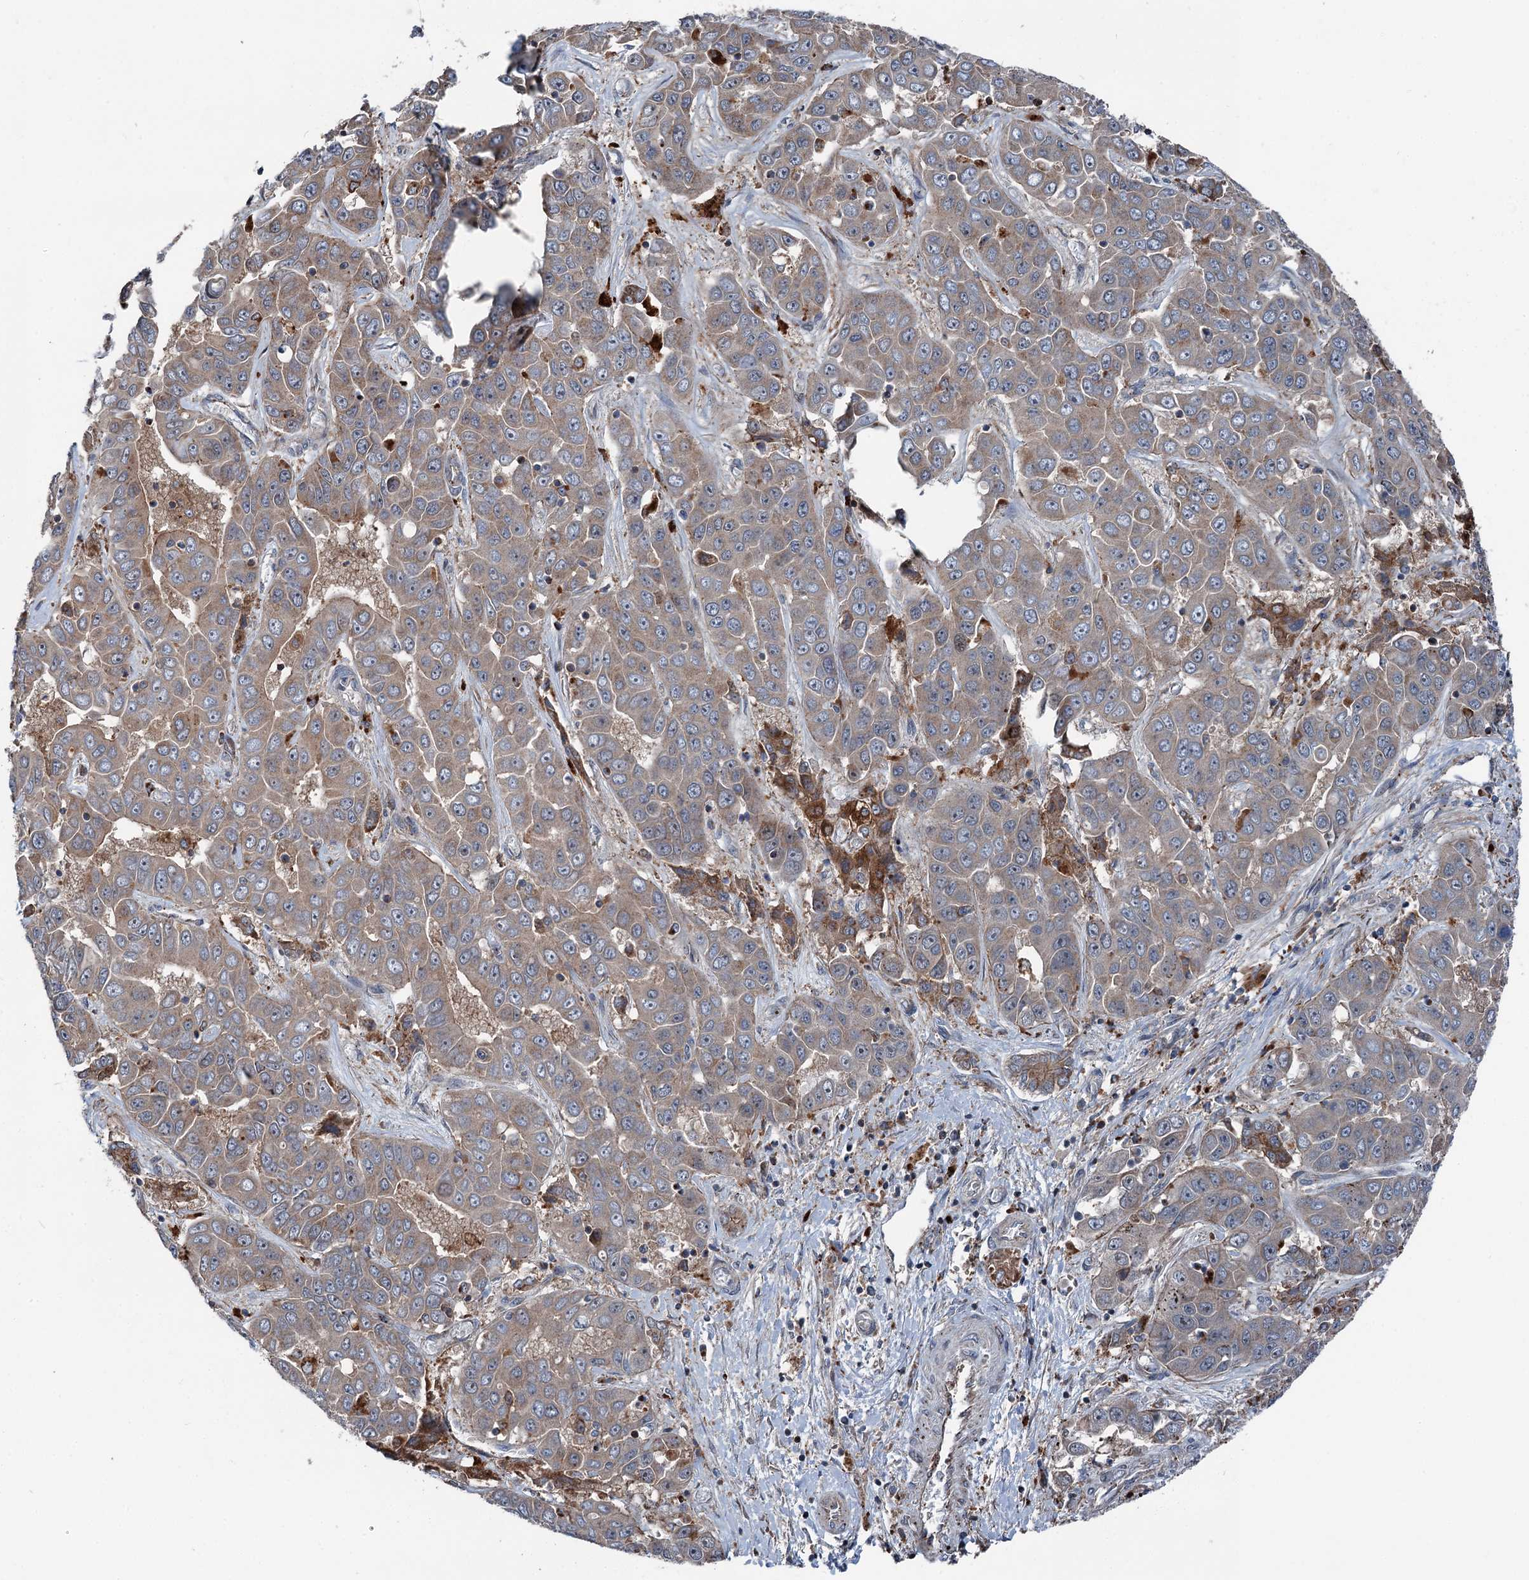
{"staining": {"intensity": "weak", "quantity": "<25%", "location": "cytoplasmic/membranous"}, "tissue": "liver cancer", "cell_type": "Tumor cells", "image_type": "cancer", "snomed": [{"axis": "morphology", "description": "Cholangiocarcinoma"}, {"axis": "topography", "description": "Liver"}], "caption": "Liver cancer stained for a protein using IHC exhibits no expression tumor cells.", "gene": "POLR1D", "patient": {"sex": "female", "age": 52}}